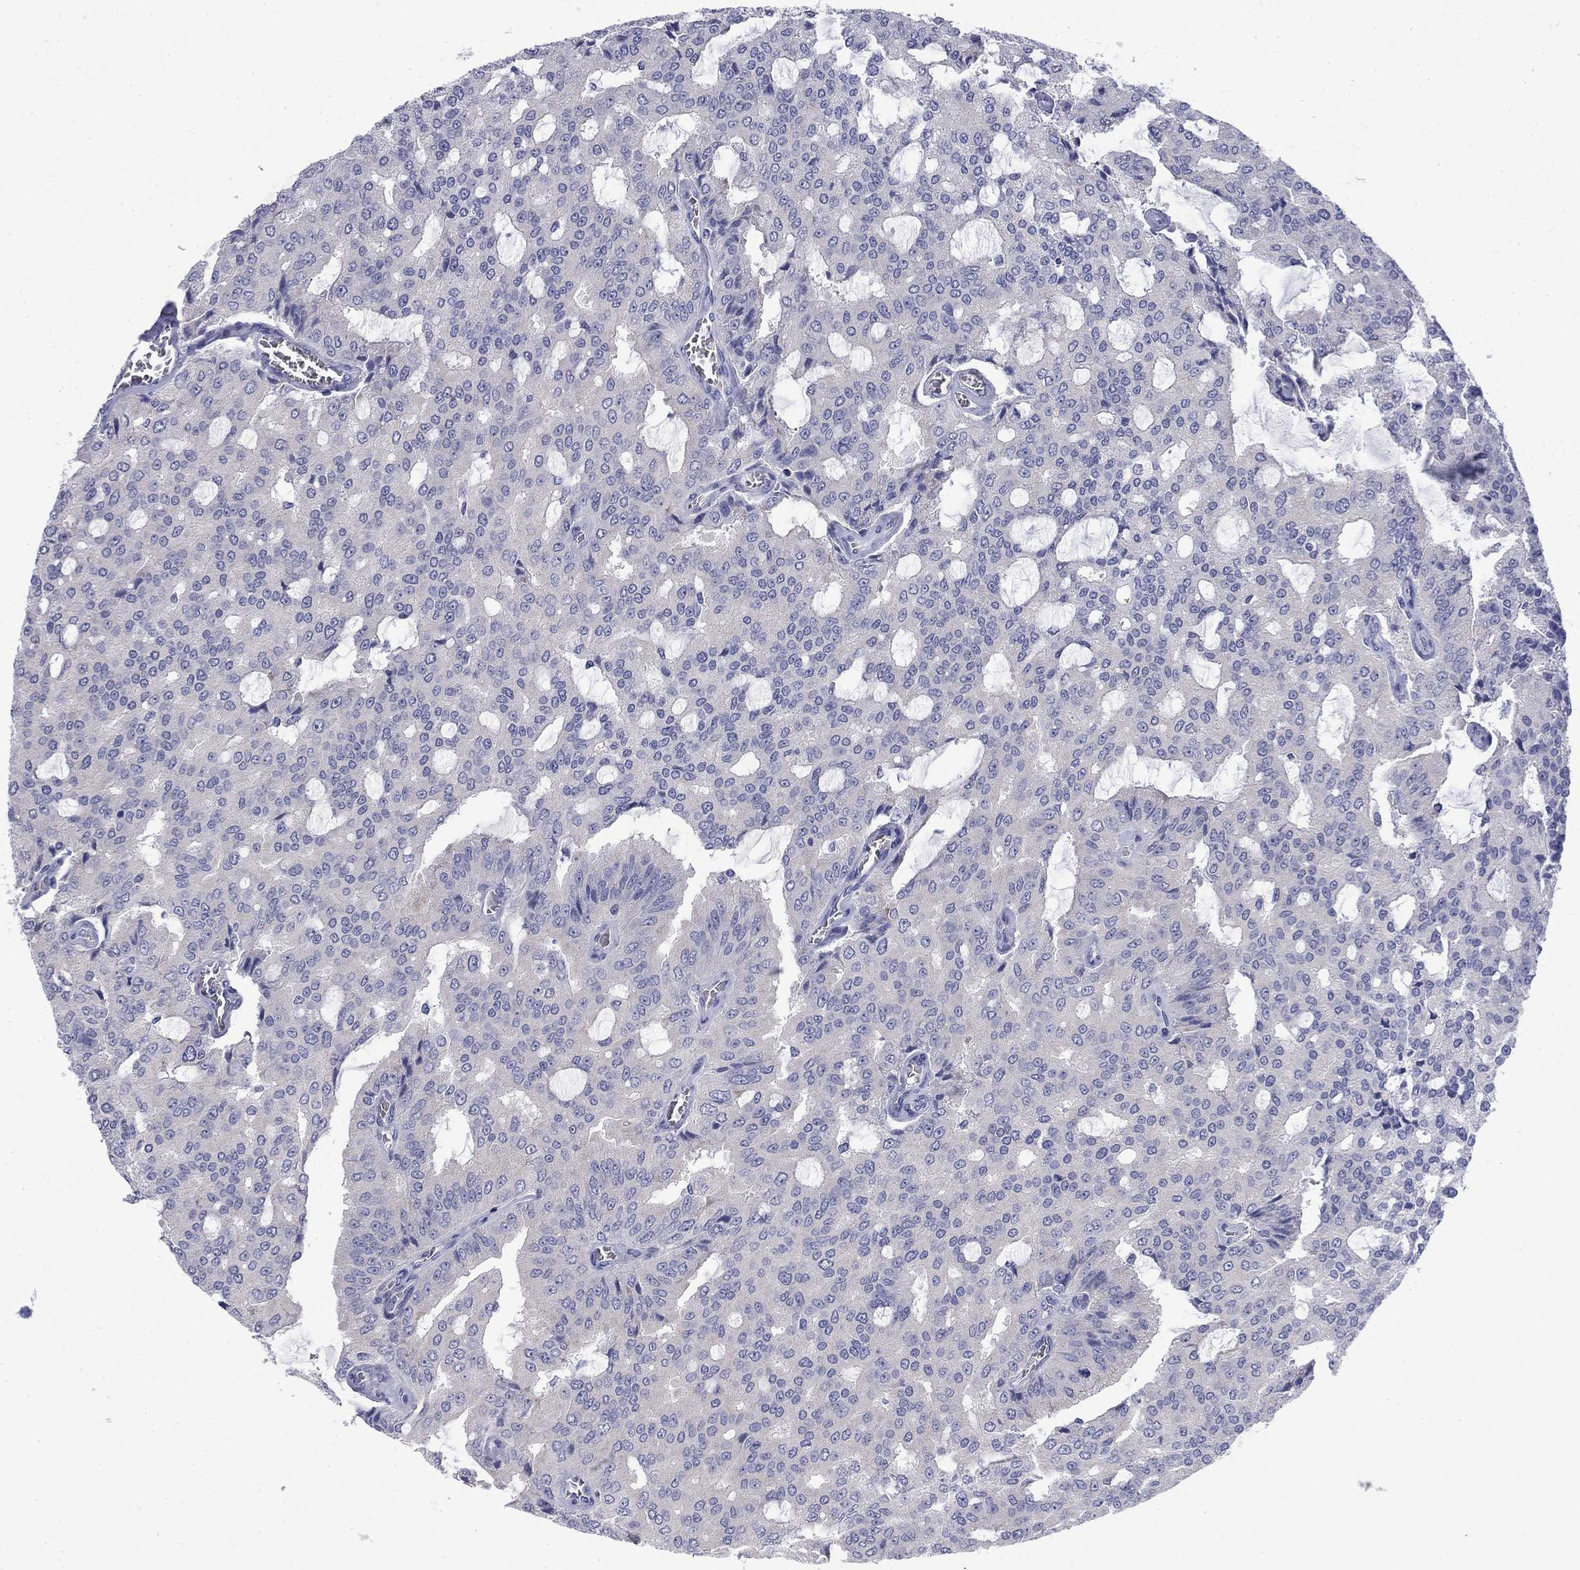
{"staining": {"intensity": "negative", "quantity": "none", "location": "none"}, "tissue": "prostate cancer", "cell_type": "Tumor cells", "image_type": "cancer", "snomed": [{"axis": "morphology", "description": "Adenocarcinoma, NOS"}, {"axis": "topography", "description": "Prostate and seminal vesicle, NOS"}, {"axis": "topography", "description": "Prostate"}], "caption": "Prostate adenocarcinoma was stained to show a protein in brown. There is no significant staining in tumor cells.", "gene": "SERPINB2", "patient": {"sex": "male", "age": 67}}